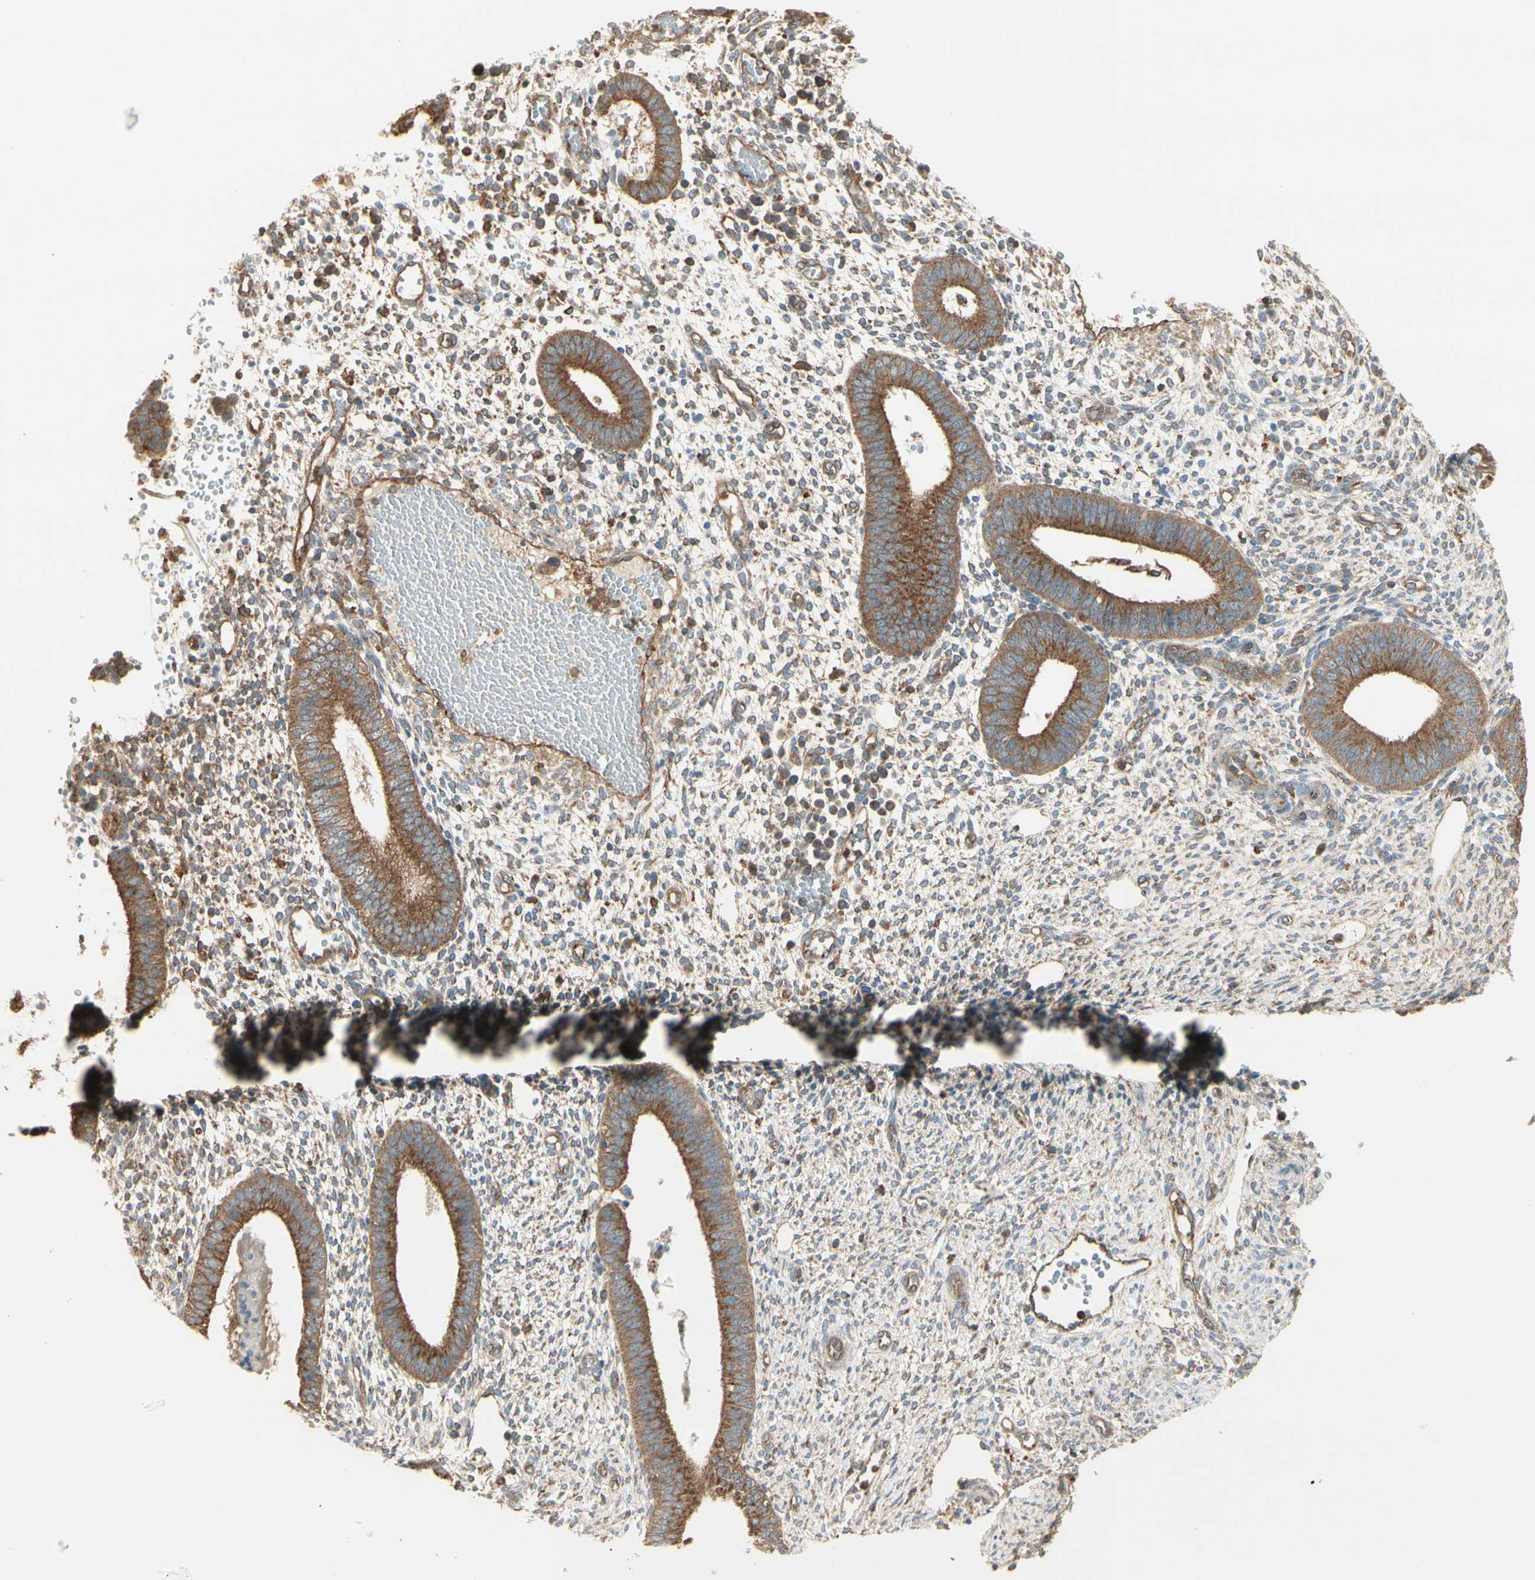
{"staining": {"intensity": "weak", "quantity": "25%-75%", "location": "cytoplasmic/membranous"}, "tissue": "endometrium", "cell_type": "Cells in endometrial stroma", "image_type": "normal", "snomed": [{"axis": "morphology", "description": "Normal tissue, NOS"}, {"axis": "topography", "description": "Endometrium"}], "caption": "A brown stain labels weak cytoplasmic/membranous positivity of a protein in cells in endometrial stroma of unremarkable endometrium. (Stains: DAB in brown, nuclei in blue, Microscopy: brightfield microscopy at high magnification).", "gene": "AGFG1", "patient": {"sex": "female", "age": 35}}